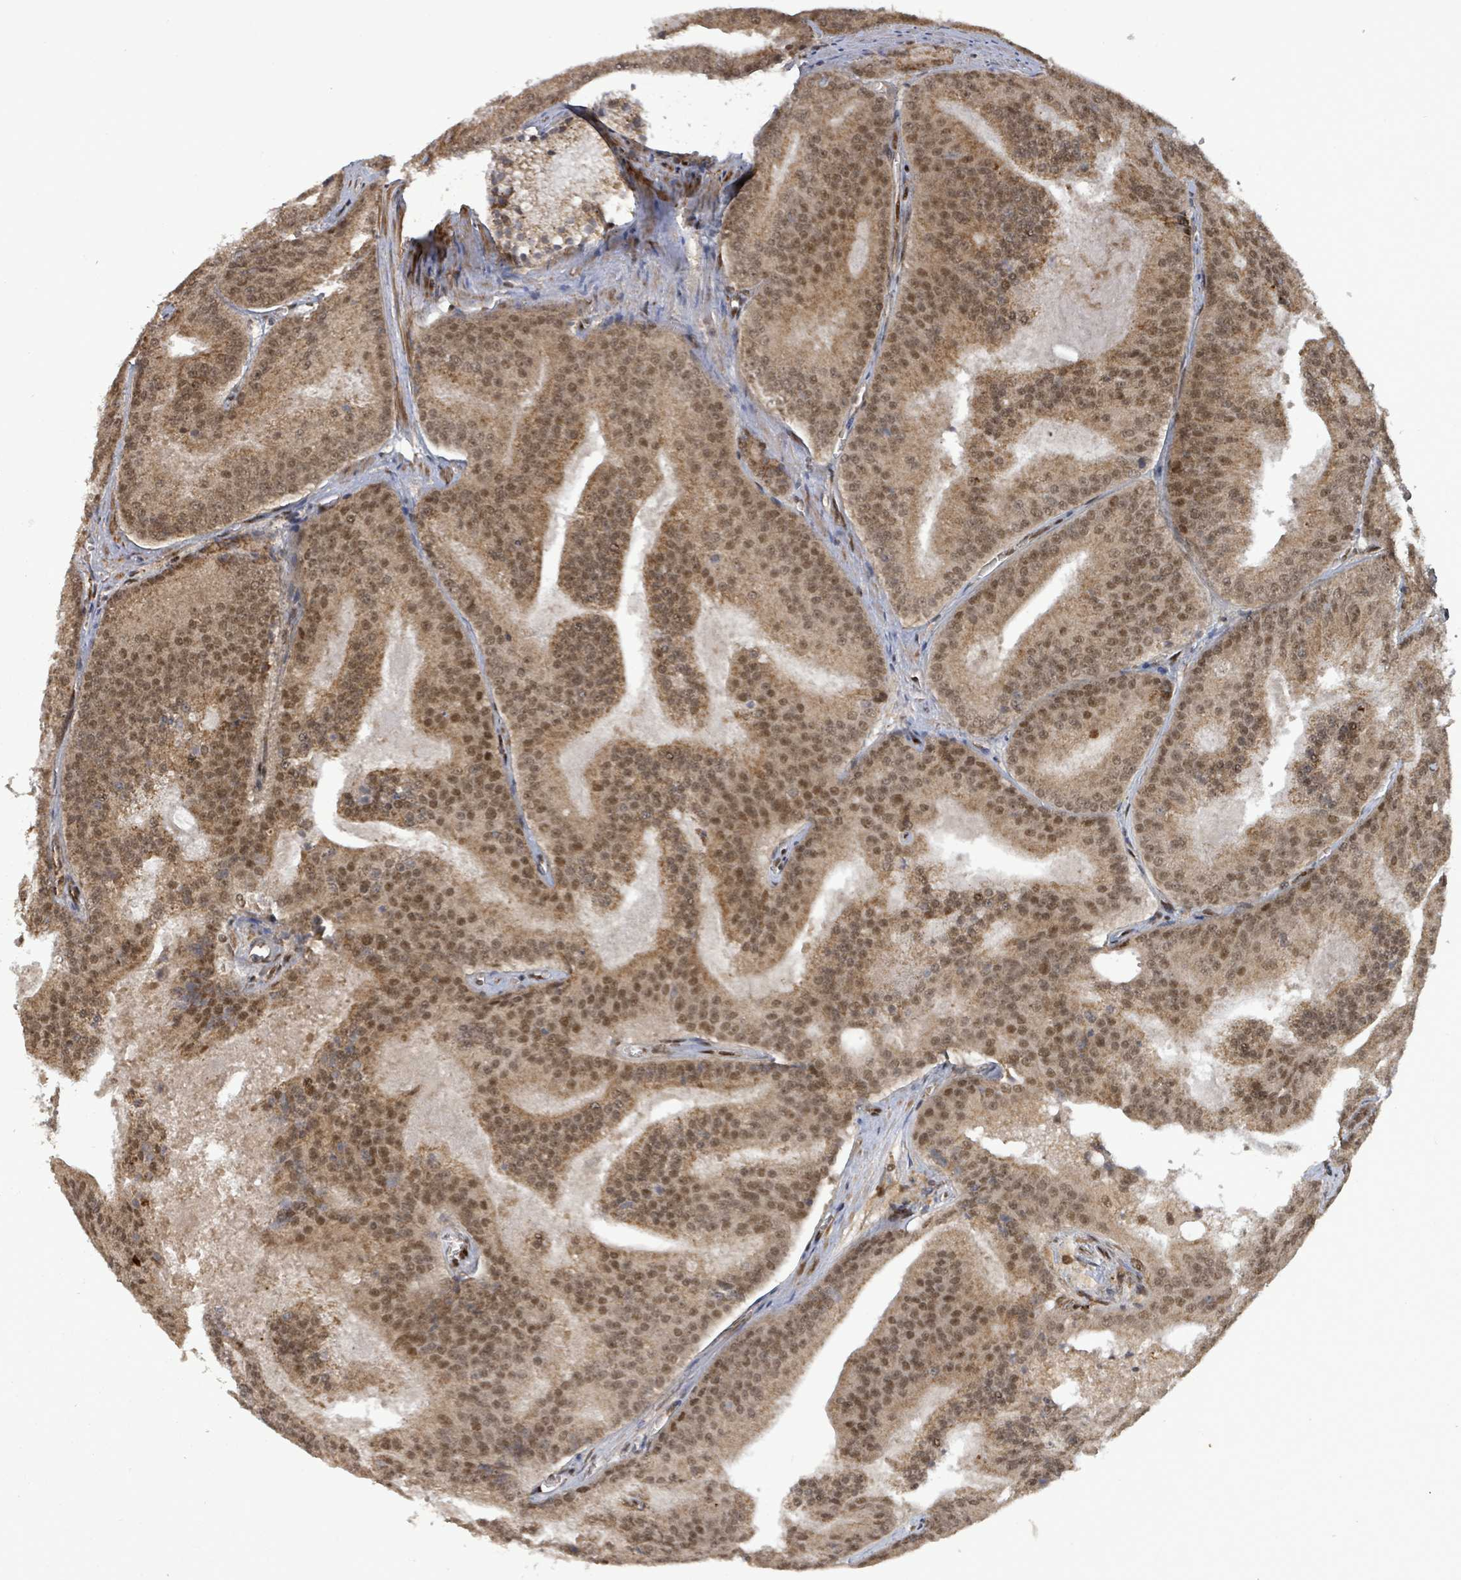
{"staining": {"intensity": "moderate", "quantity": ">75%", "location": "nuclear"}, "tissue": "prostate cancer", "cell_type": "Tumor cells", "image_type": "cancer", "snomed": [{"axis": "morphology", "description": "Adenocarcinoma, High grade"}, {"axis": "topography", "description": "Prostate"}], "caption": "Immunohistochemistry (IHC) (DAB) staining of high-grade adenocarcinoma (prostate) exhibits moderate nuclear protein staining in about >75% of tumor cells.", "gene": "PATZ1", "patient": {"sex": "male", "age": 61}}